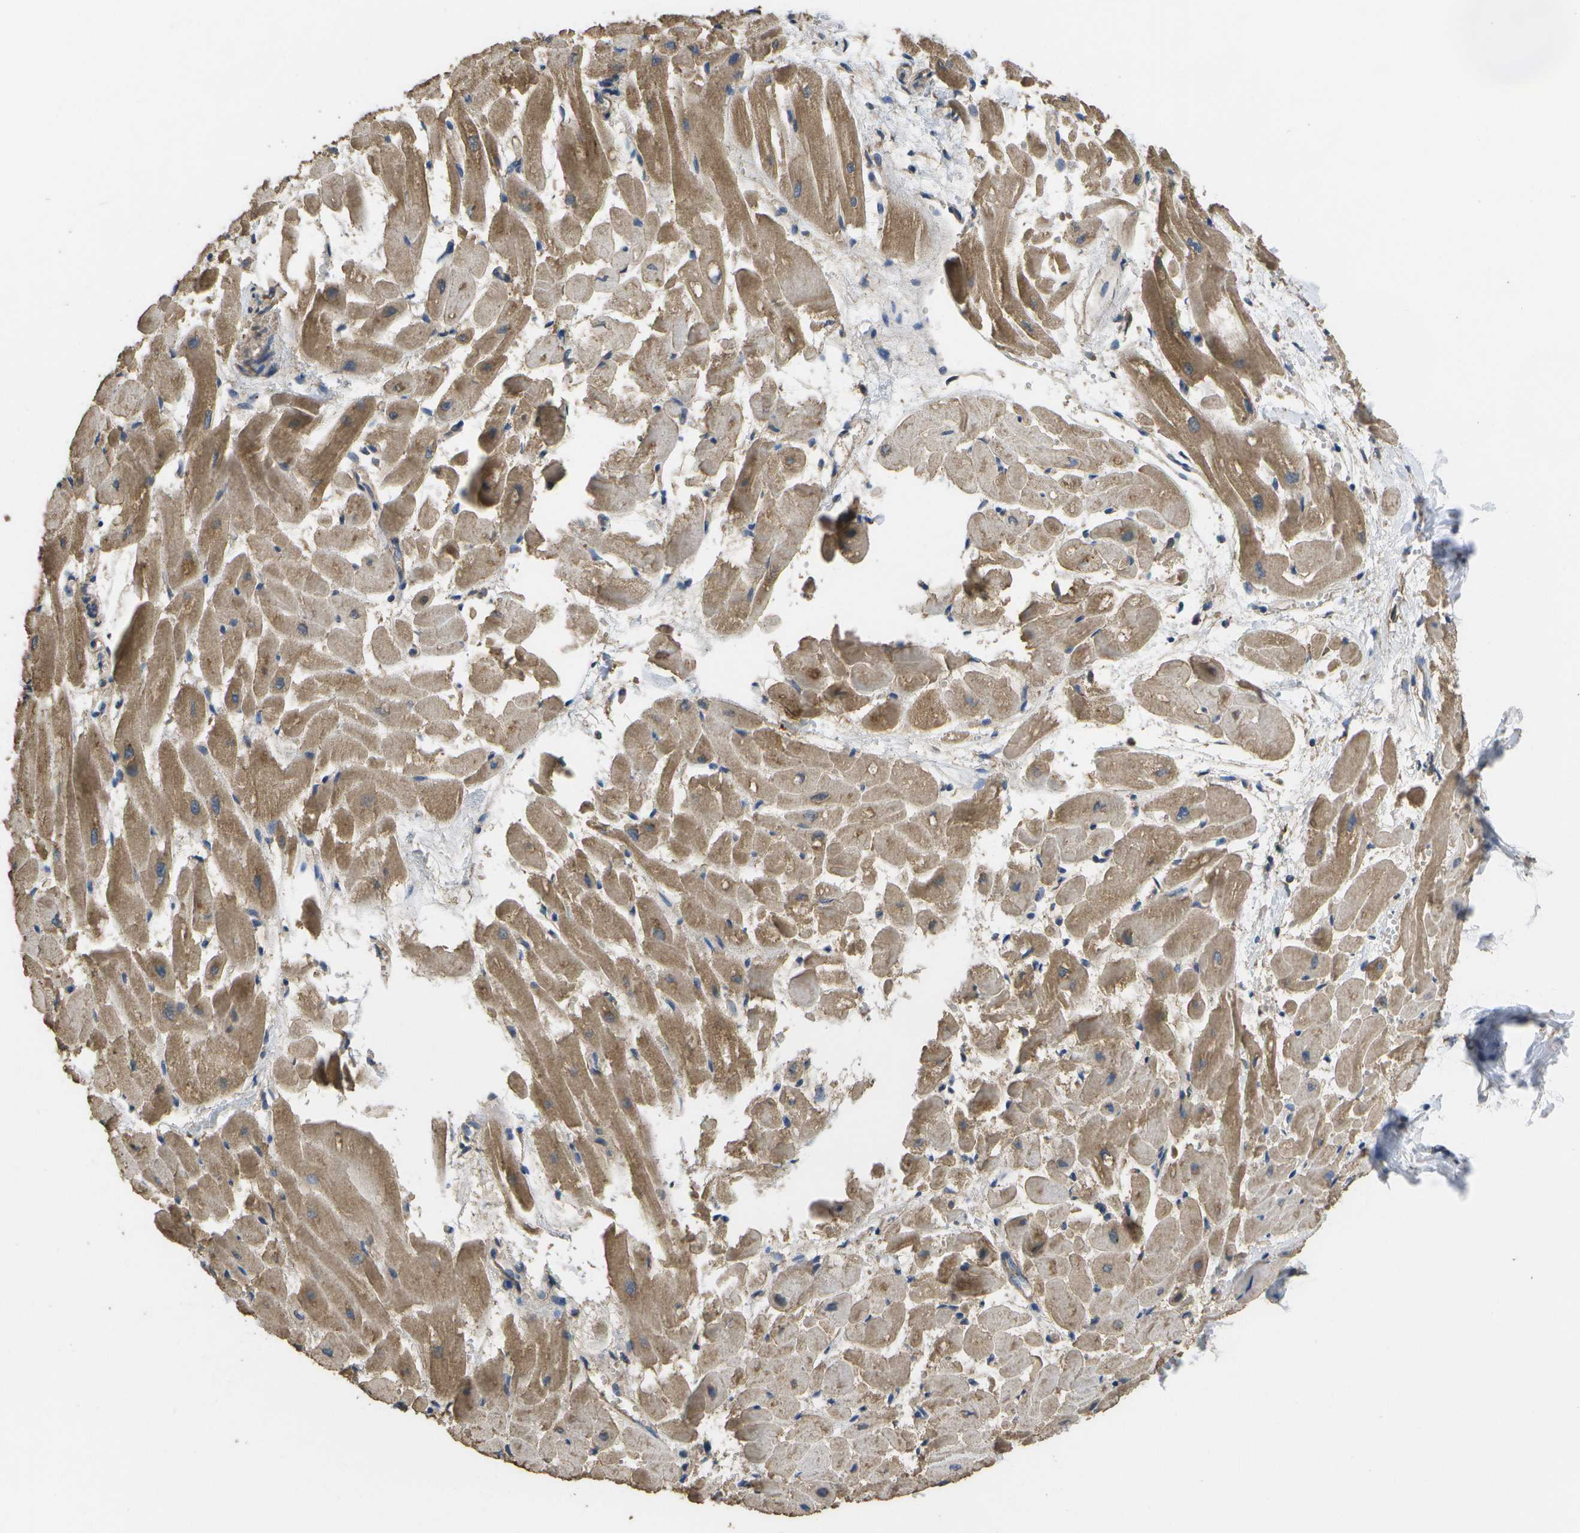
{"staining": {"intensity": "moderate", "quantity": ">75%", "location": "cytoplasmic/membranous"}, "tissue": "heart muscle", "cell_type": "Cardiomyocytes", "image_type": "normal", "snomed": [{"axis": "morphology", "description": "Normal tissue, NOS"}, {"axis": "topography", "description": "Heart"}], "caption": "Protein expression analysis of unremarkable heart muscle reveals moderate cytoplasmic/membranous positivity in about >75% of cardiomyocytes.", "gene": "SACS", "patient": {"sex": "female", "age": 19}}